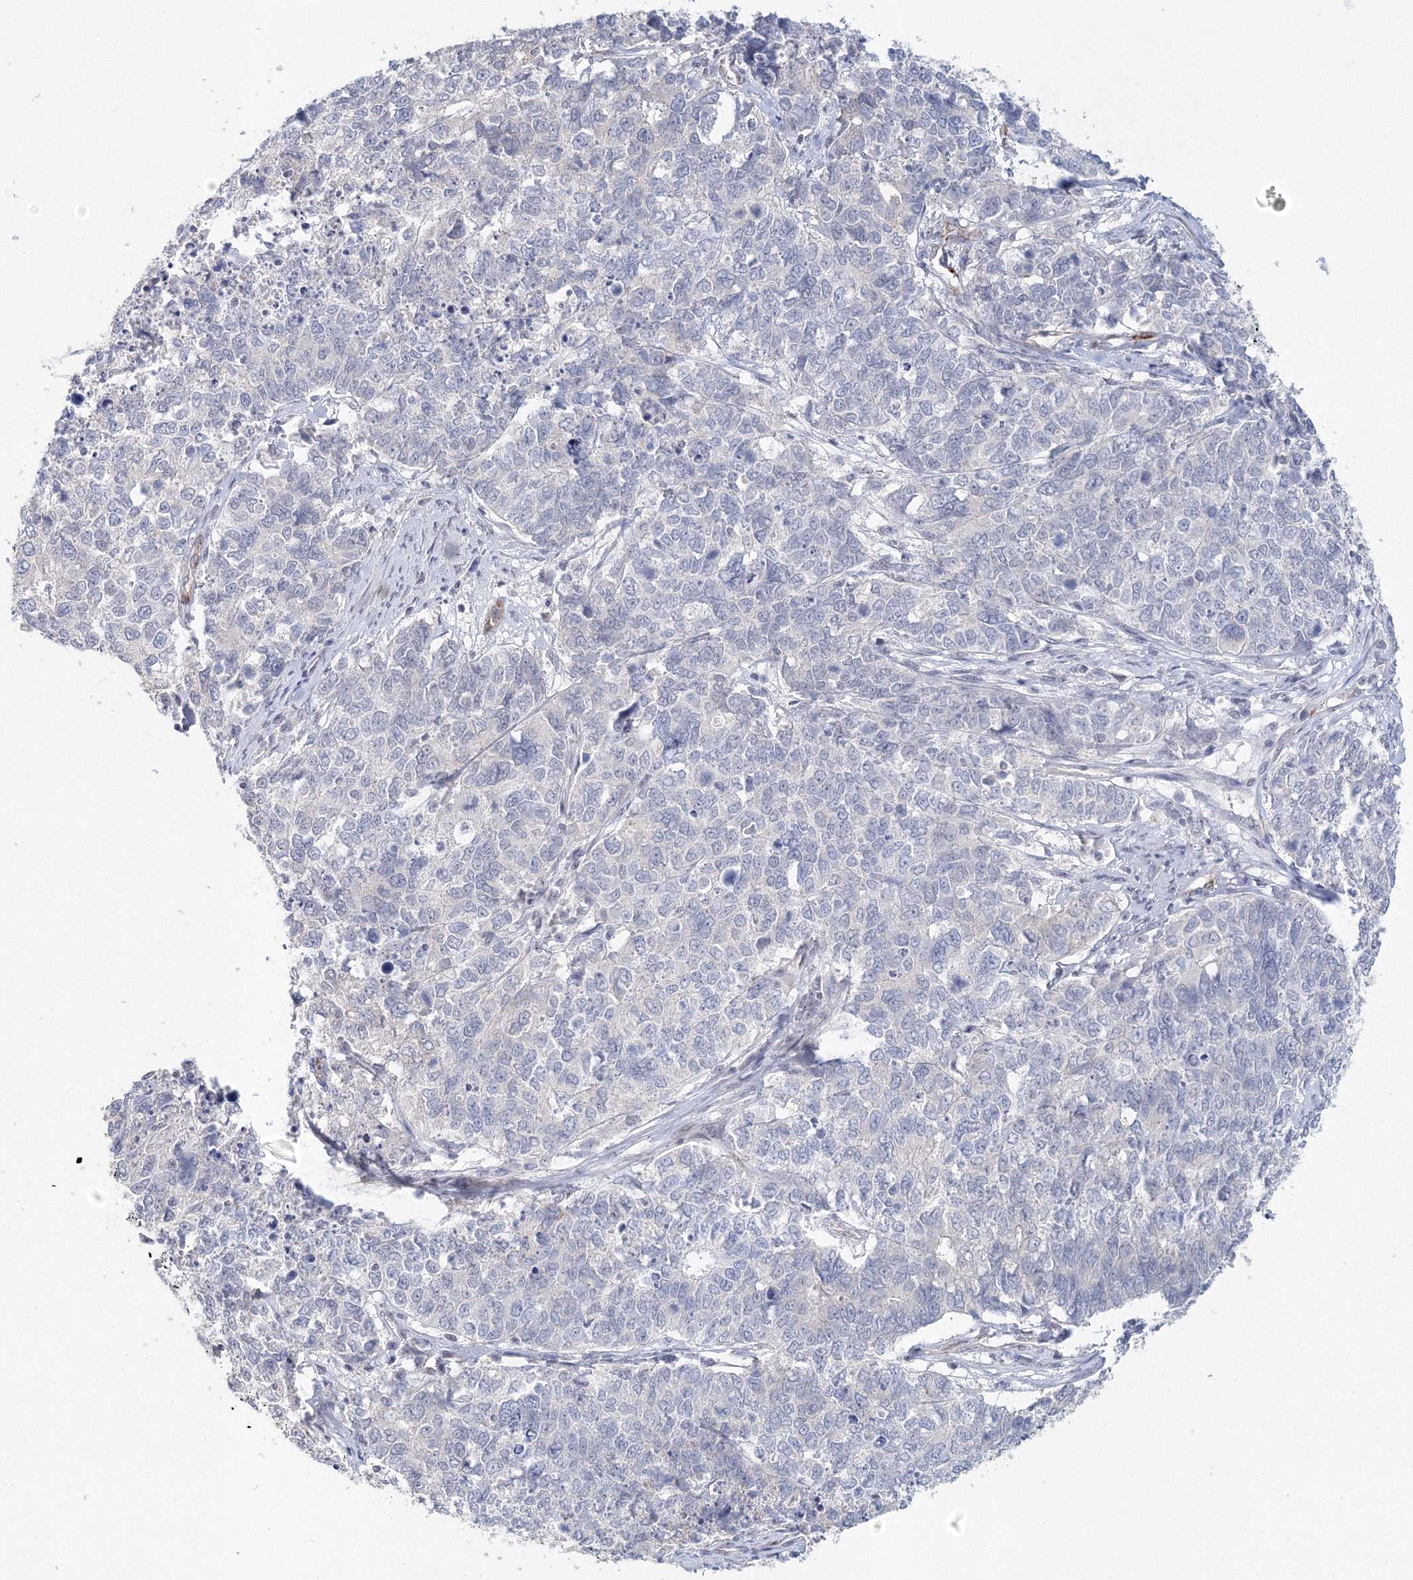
{"staining": {"intensity": "negative", "quantity": "none", "location": "none"}, "tissue": "cervical cancer", "cell_type": "Tumor cells", "image_type": "cancer", "snomed": [{"axis": "morphology", "description": "Squamous cell carcinoma, NOS"}, {"axis": "topography", "description": "Cervix"}], "caption": "IHC histopathology image of human cervical cancer (squamous cell carcinoma) stained for a protein (brown), which displays no positivity in tumor cells.", "gene": "SIRT7", "patient": {"sex": "female", "age": 63}}